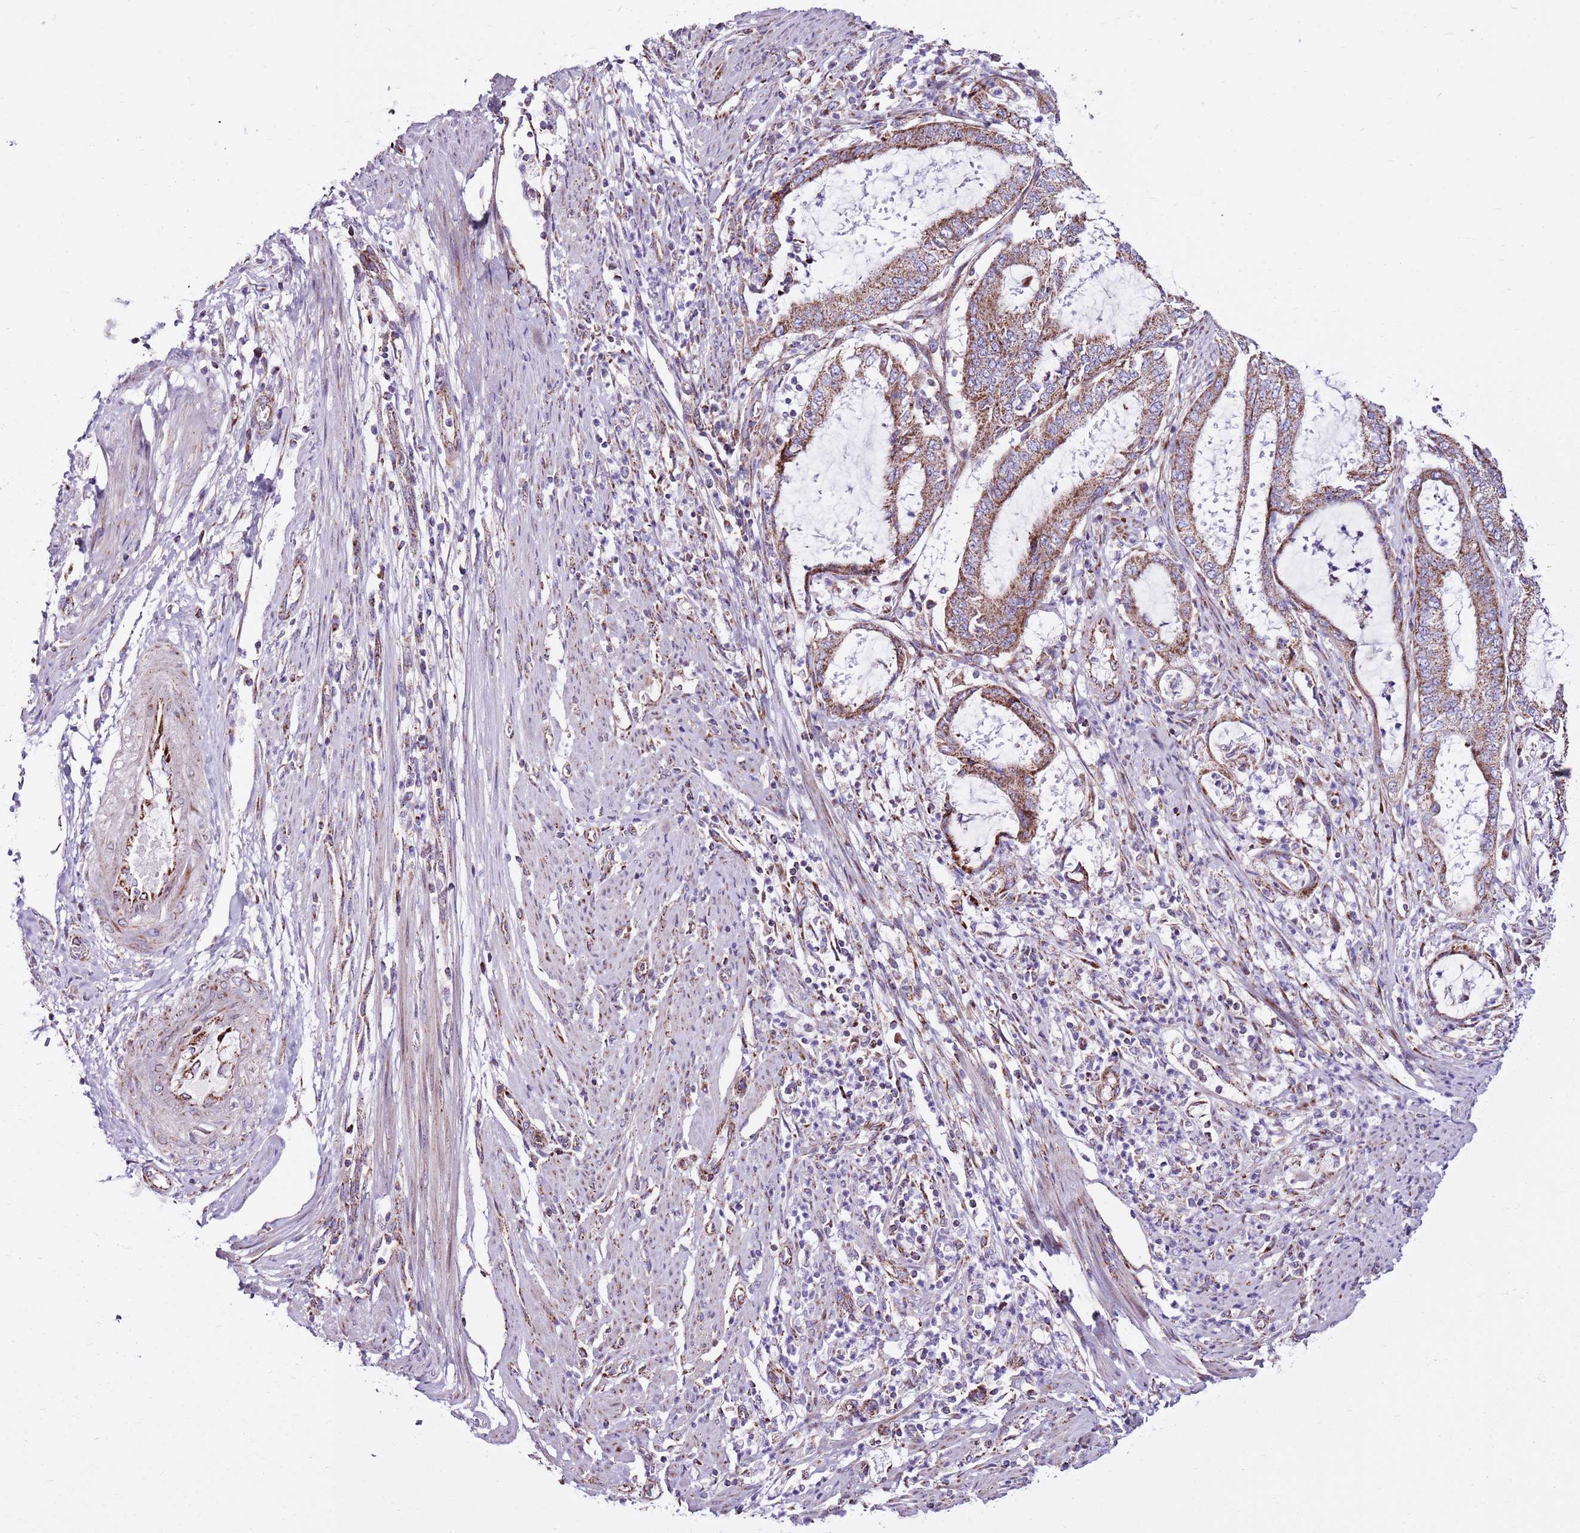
{"staining": {"intensity": "strong", "quantity": ">75%", "location": "cytoplasmic/membranous"}, "tissue": "endometrial cancer", "cell_type": "Tumor cells", "image_type": "cancer", "snomed": [{"axis": "morphology", "description": "Adenocarcinoma, NOS"}, {"axis": "topography", "description": "Endometrium"}], "caption": "A histopathology image of endometrial cancer (adenocarcinoma) stained for a protein reveals strong cytoplasmic/membranous brown staining in tumor cells. (IHC, brightfield microscopy, high magnification).", "gene": "HECTD4", "patient": {"sex": "female", "age": 51}}